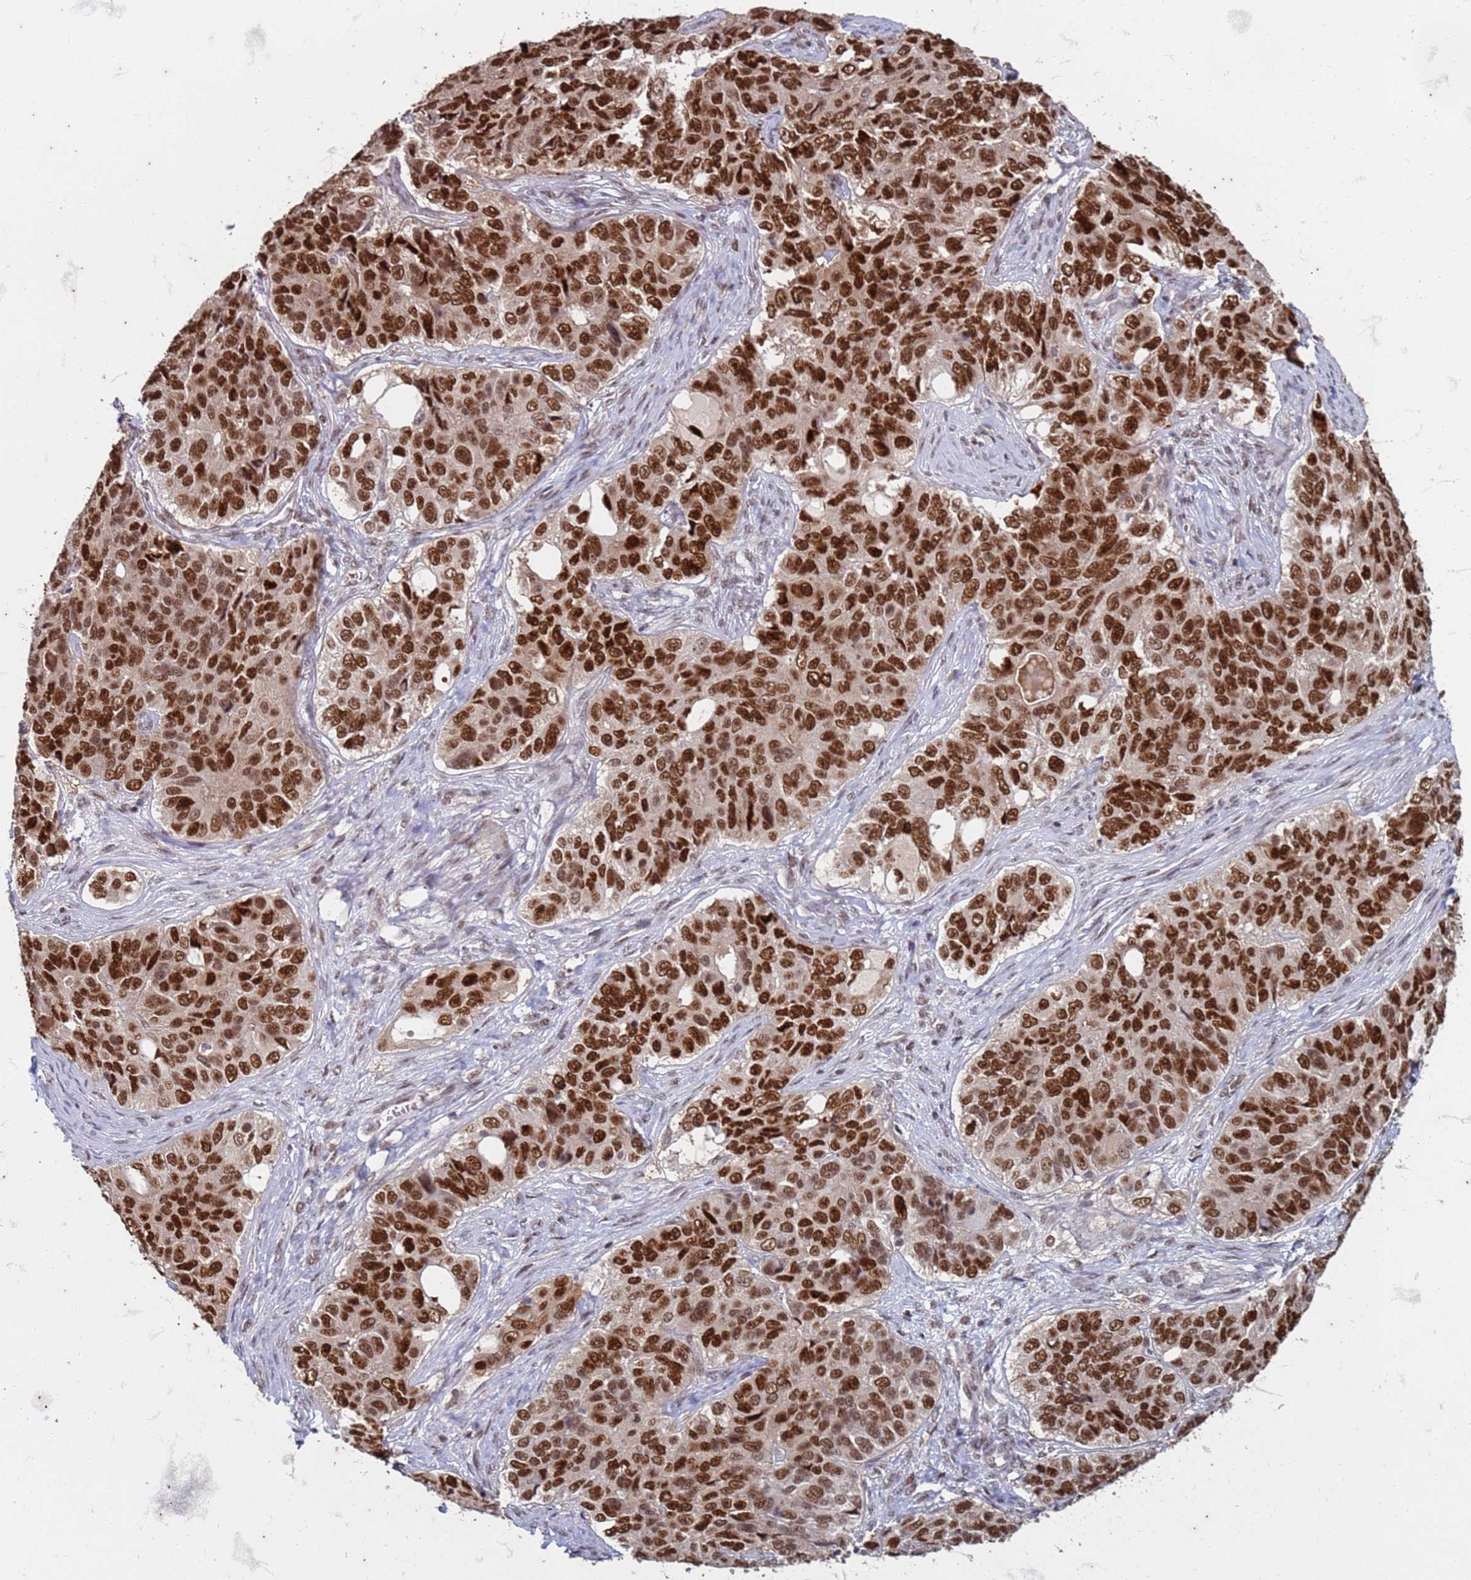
{"staining": {"intensity": "strong", "quantity": ">75%", "location": "nuclear"}, "tissue": "ovarian cancer", "cell_type": "Tumor cells", "image_type": "cancer", "snomed": [{"axis": "morphology", "description": "Carcinoma, endometroid"}, {"axis": "topography", "description": "Ovary"}], "caption": "Ovarian cancer stained with a brown dye demonstrates strong nuclear positive positivity in approximately >75% of tumor cells.", "gene": "TRMT6", "patient": {"sex": "female", "age": 51}}